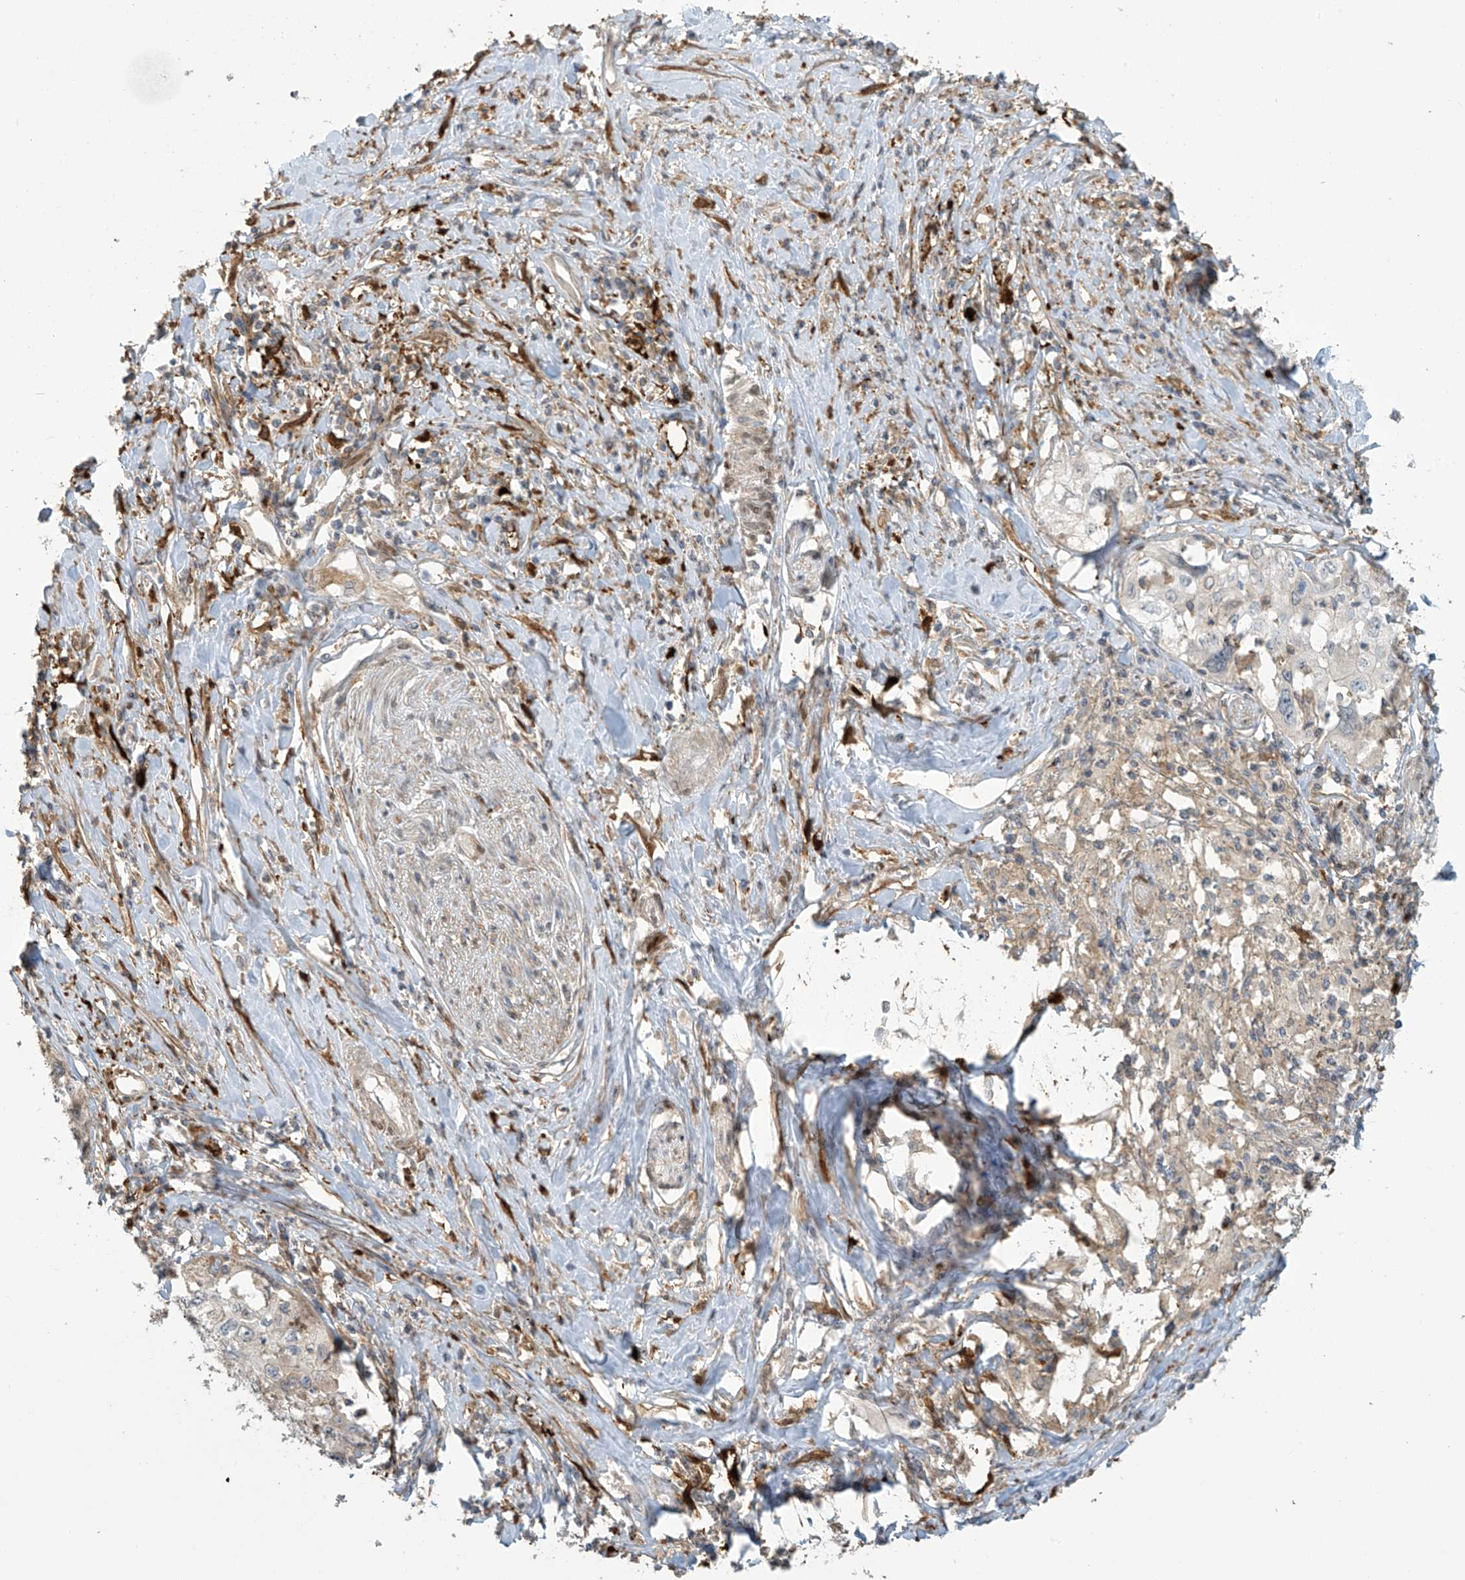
{"staining": {"intensity": "negative", "quantity": "none", "location": "none"}, "tissue": "cervical cancer", "cell_type": "Tumor cells", "image_type": "cancer", "snomed": [{"axis": "morphology", "description": "Squamous cell carcinoma, NOS"}, {"axis": "topography", "description": "Cervix"}], "caption": "Immunohistochemical staining of human cervical cancer (squamous cell carcinoma) exhibits no significant staining in tumor cells.", "gene": "TAGAP", "patient": {"sex": "female", "age": 31}}